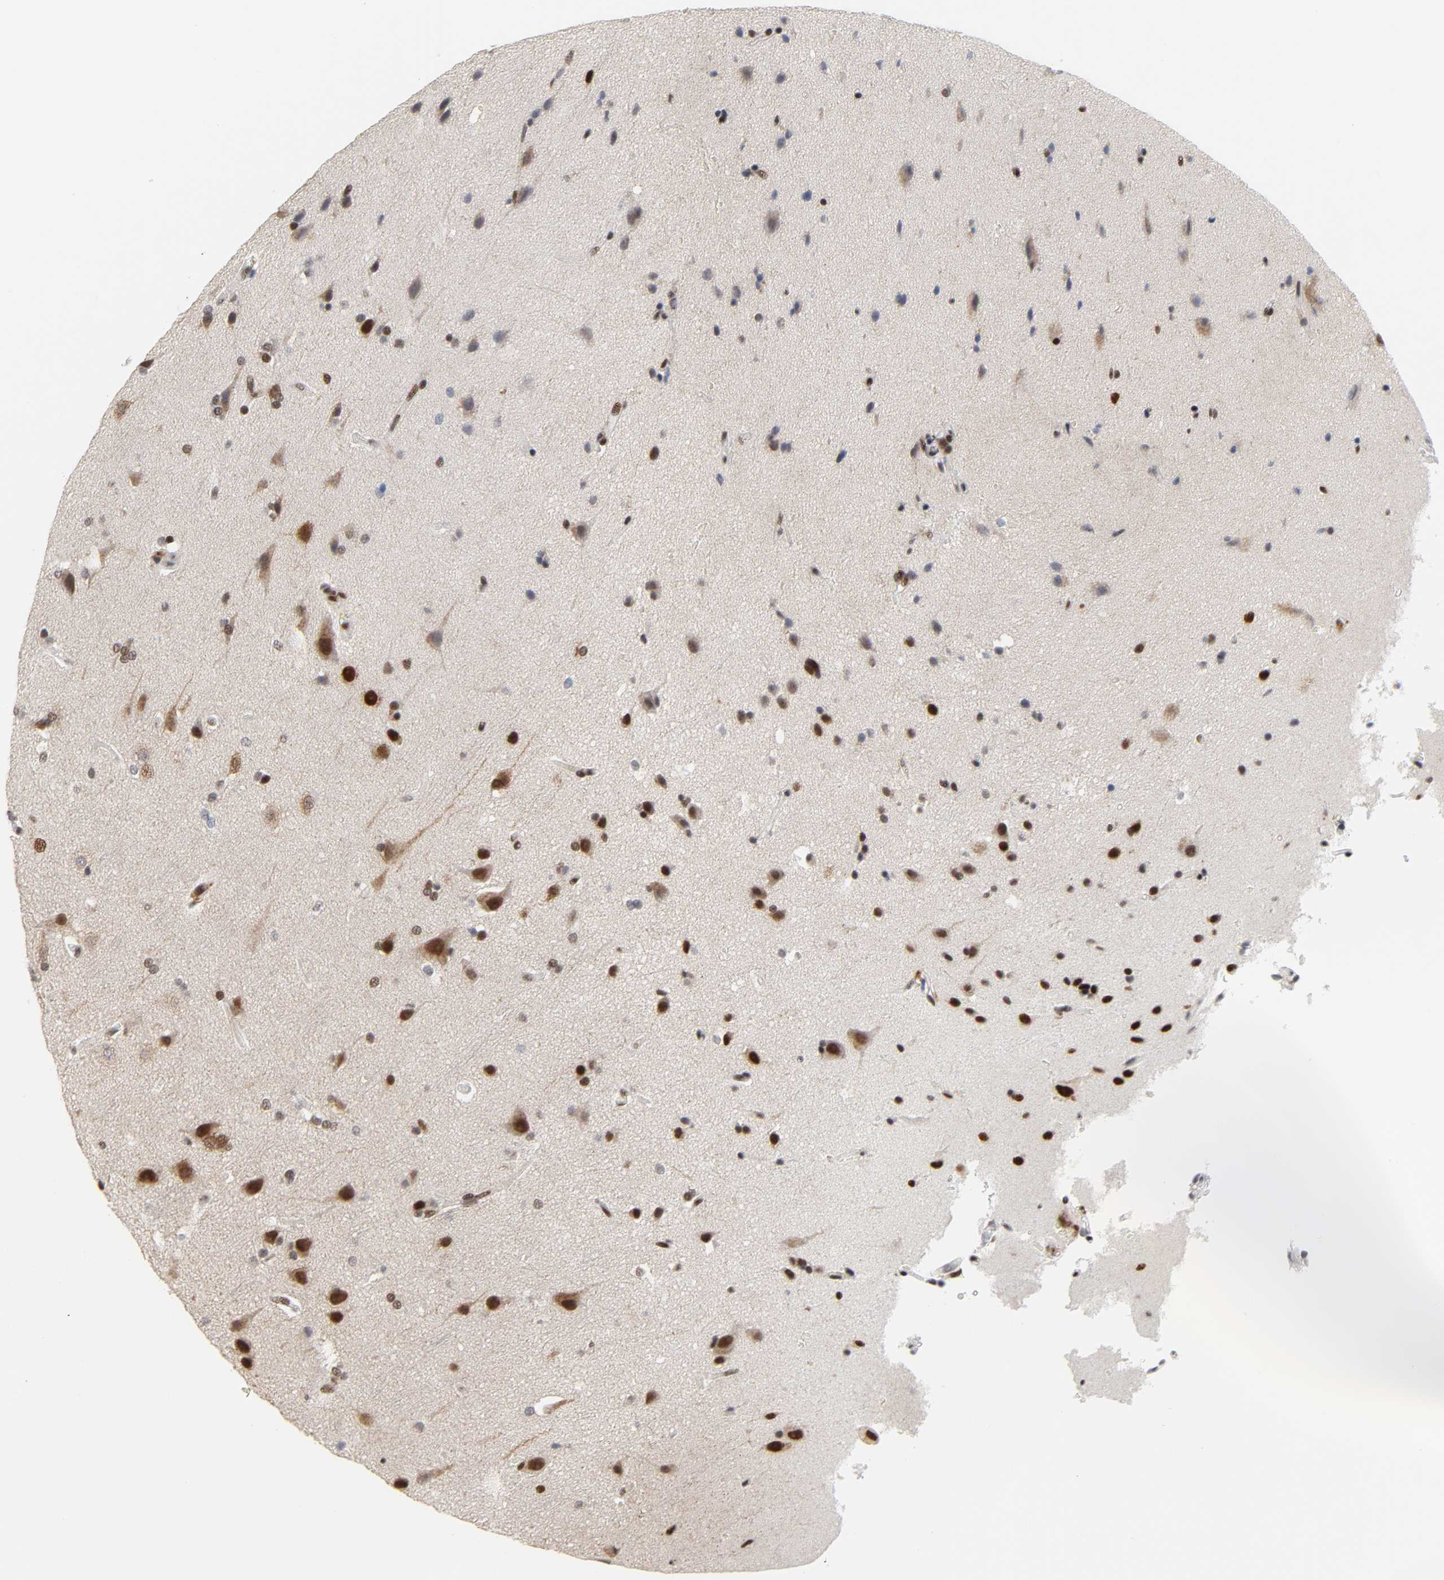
{"staining": {"intensity": "moderate", "quantity": ">75%", "location": "nuclear"}, "tissue": "glioma", "cell_type": "Tumor cells", "image_type": "cancer", "snomed": [{"axis": "morphology", "description": "Glioma, malignant, Low grade"}, {"axis": "topography", "description": "Cerebral cortex"}], "caption": "DAB (3,3'-diaminobenzidine) immunohistochemical staining of low-grade glioma (malignant) displays moderate nuclear protein expression in approximately >75% of tumor cells. The staining was performed using DAB to visualize the protein expression in brown, while the nuclei were stained in blue with hematoxylin (Magnification: 20x).", "gene": "CREBBP", "patient": {"sex": "female", "age": 47}}